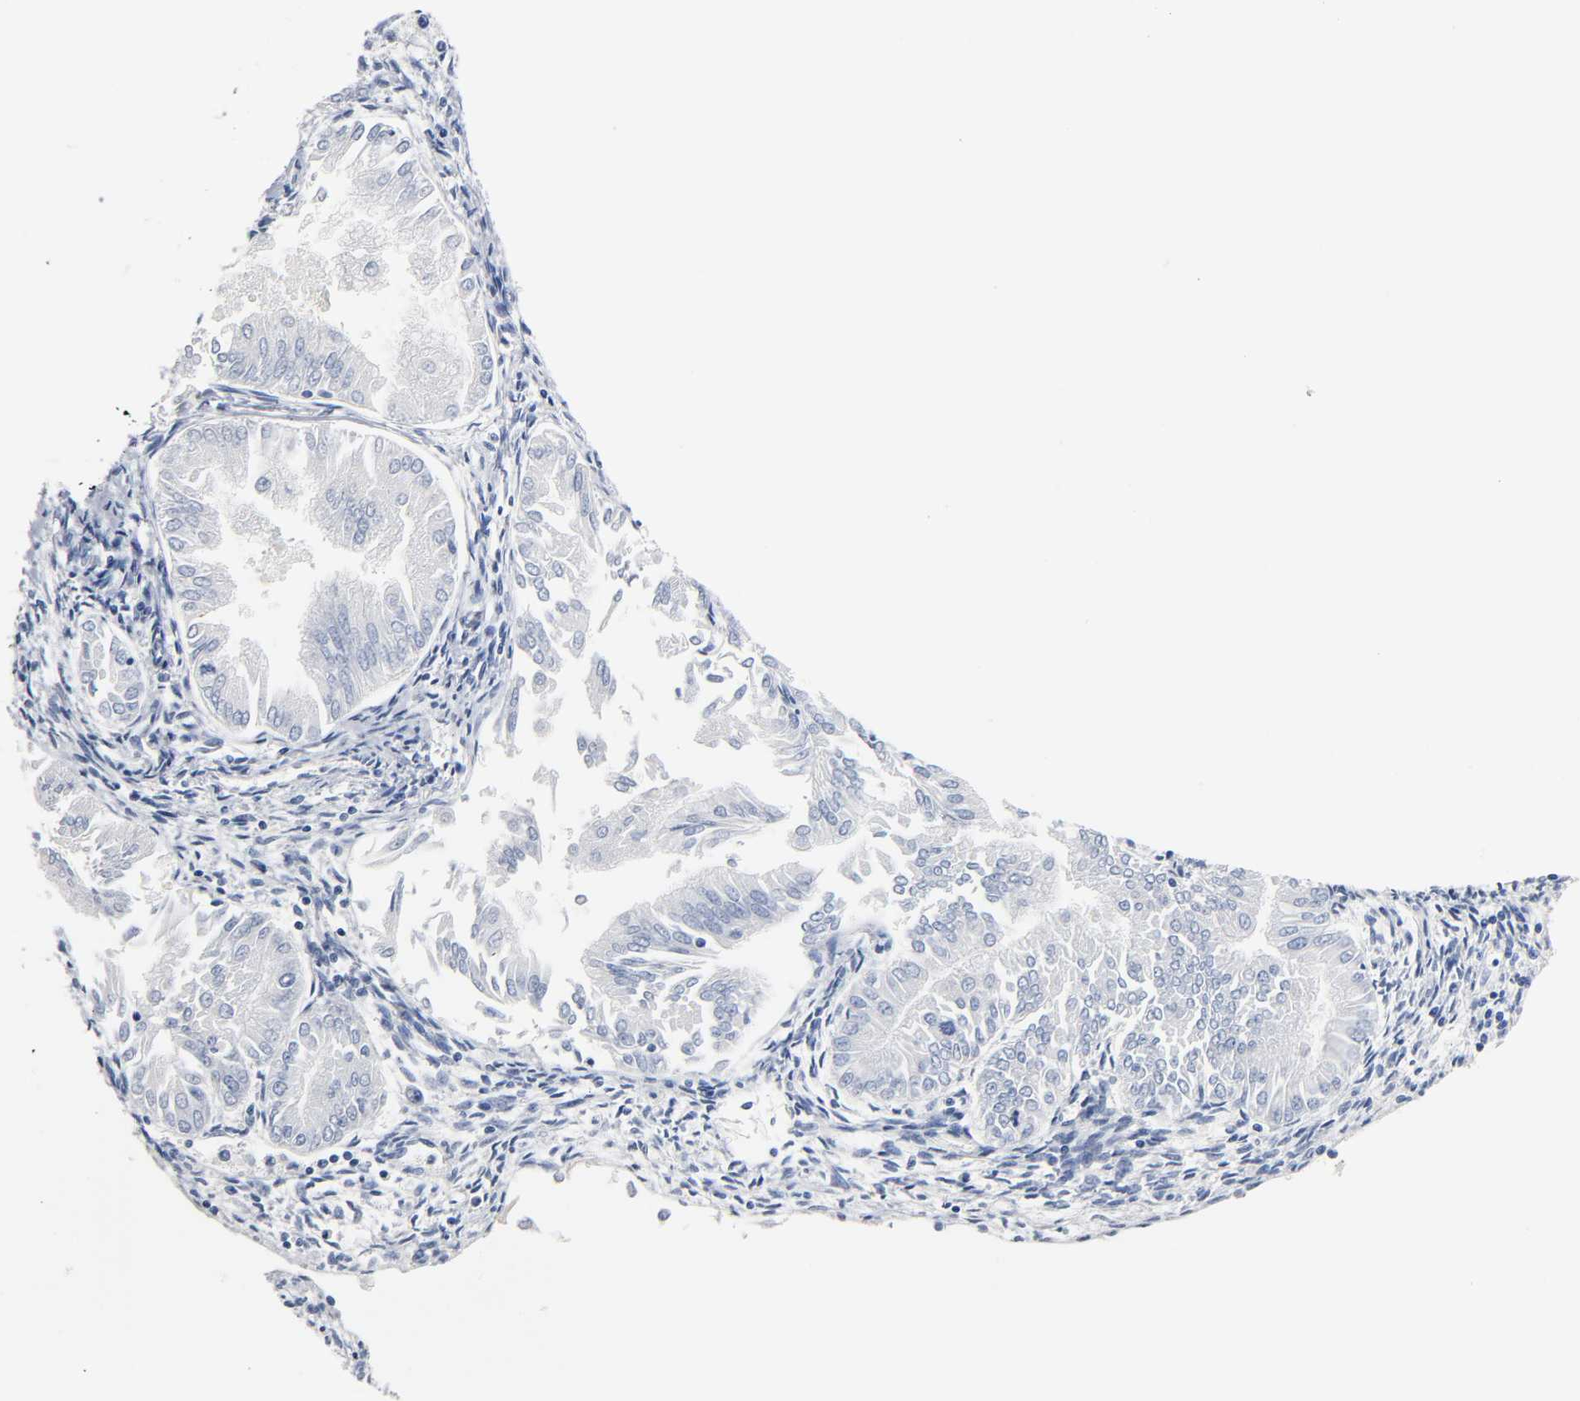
{"staining": {"intensity": "negative", "quantity": "none", "location": "none"}, "tissue": "endometrial cancer", "cell_type": "Tumor cells", "image_type": "cancer", "snomed": [{"axis": "morphology", "description": "Adenocarcinoma, NOS"}, {"axis": "topography", "description": "Endometrium"}], "caption": "IHC histopathology image of endometrial adenocarcinoma stained for a protein (brown), which displays no positivity in tumor cells.", "gene": "NAB2", "patient": {"sex": "female", "age": 53}}